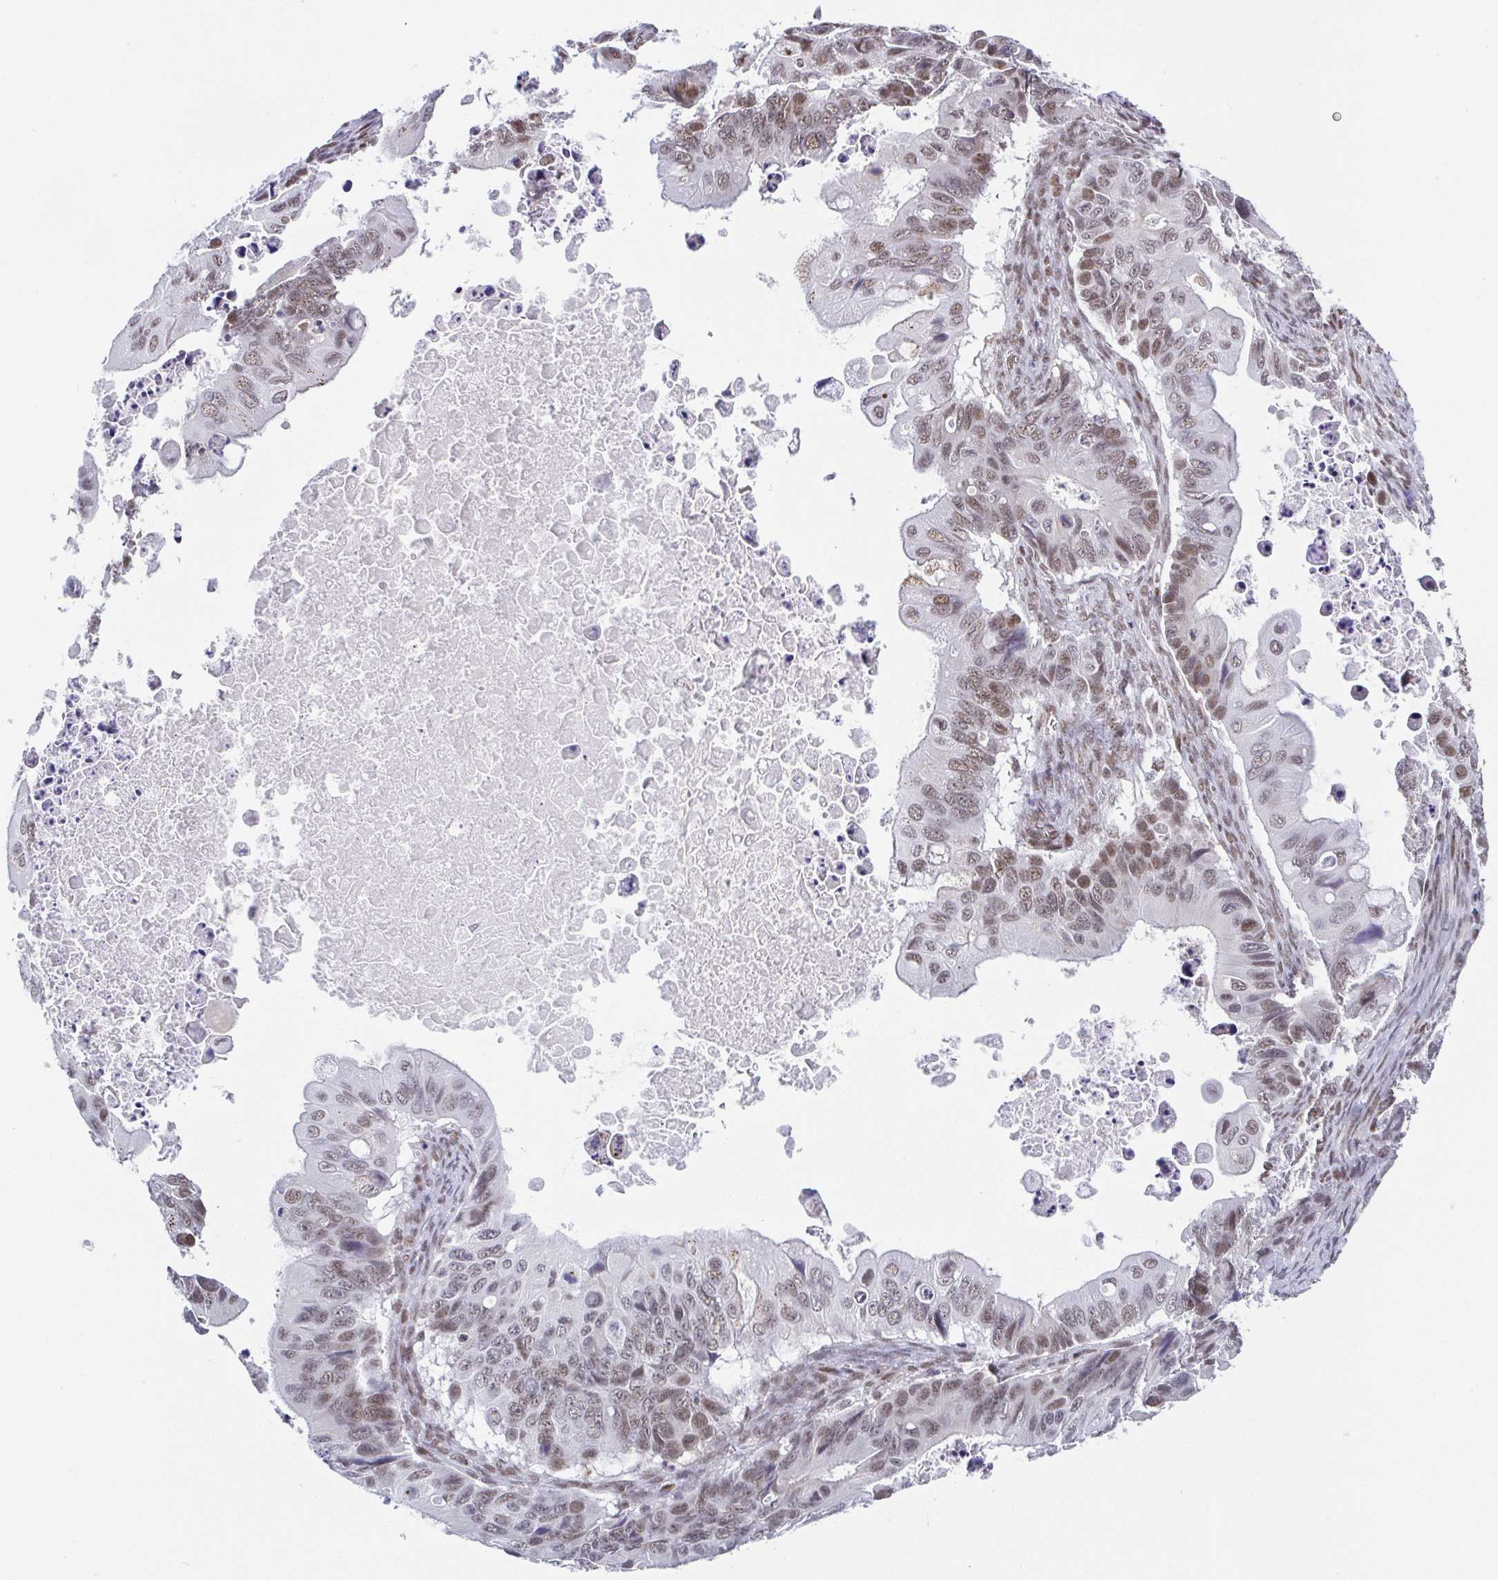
{"staining": {"intensity": "moderate", "quantity": ">75%", "location": "nuclear"}, "tissue": "ovarian cancer", "cell_type": "Tumor cells", "image_type": "cancer", "snomed": [{"axis": "morphology", "description": "Cystadenocarcinoma, mucinous, NOS"}, {"axis": "topography", "description": "Ovary"}], "caption": "Approximately >75% of tumor cells in mucinous cystadenocarcinoma (ovarian) display moderate nuclear protein staining as visualized by brown immunohistochemical staining.", "gene": "SLC7A10", "patient": {"sex": "female", "age": 64}}